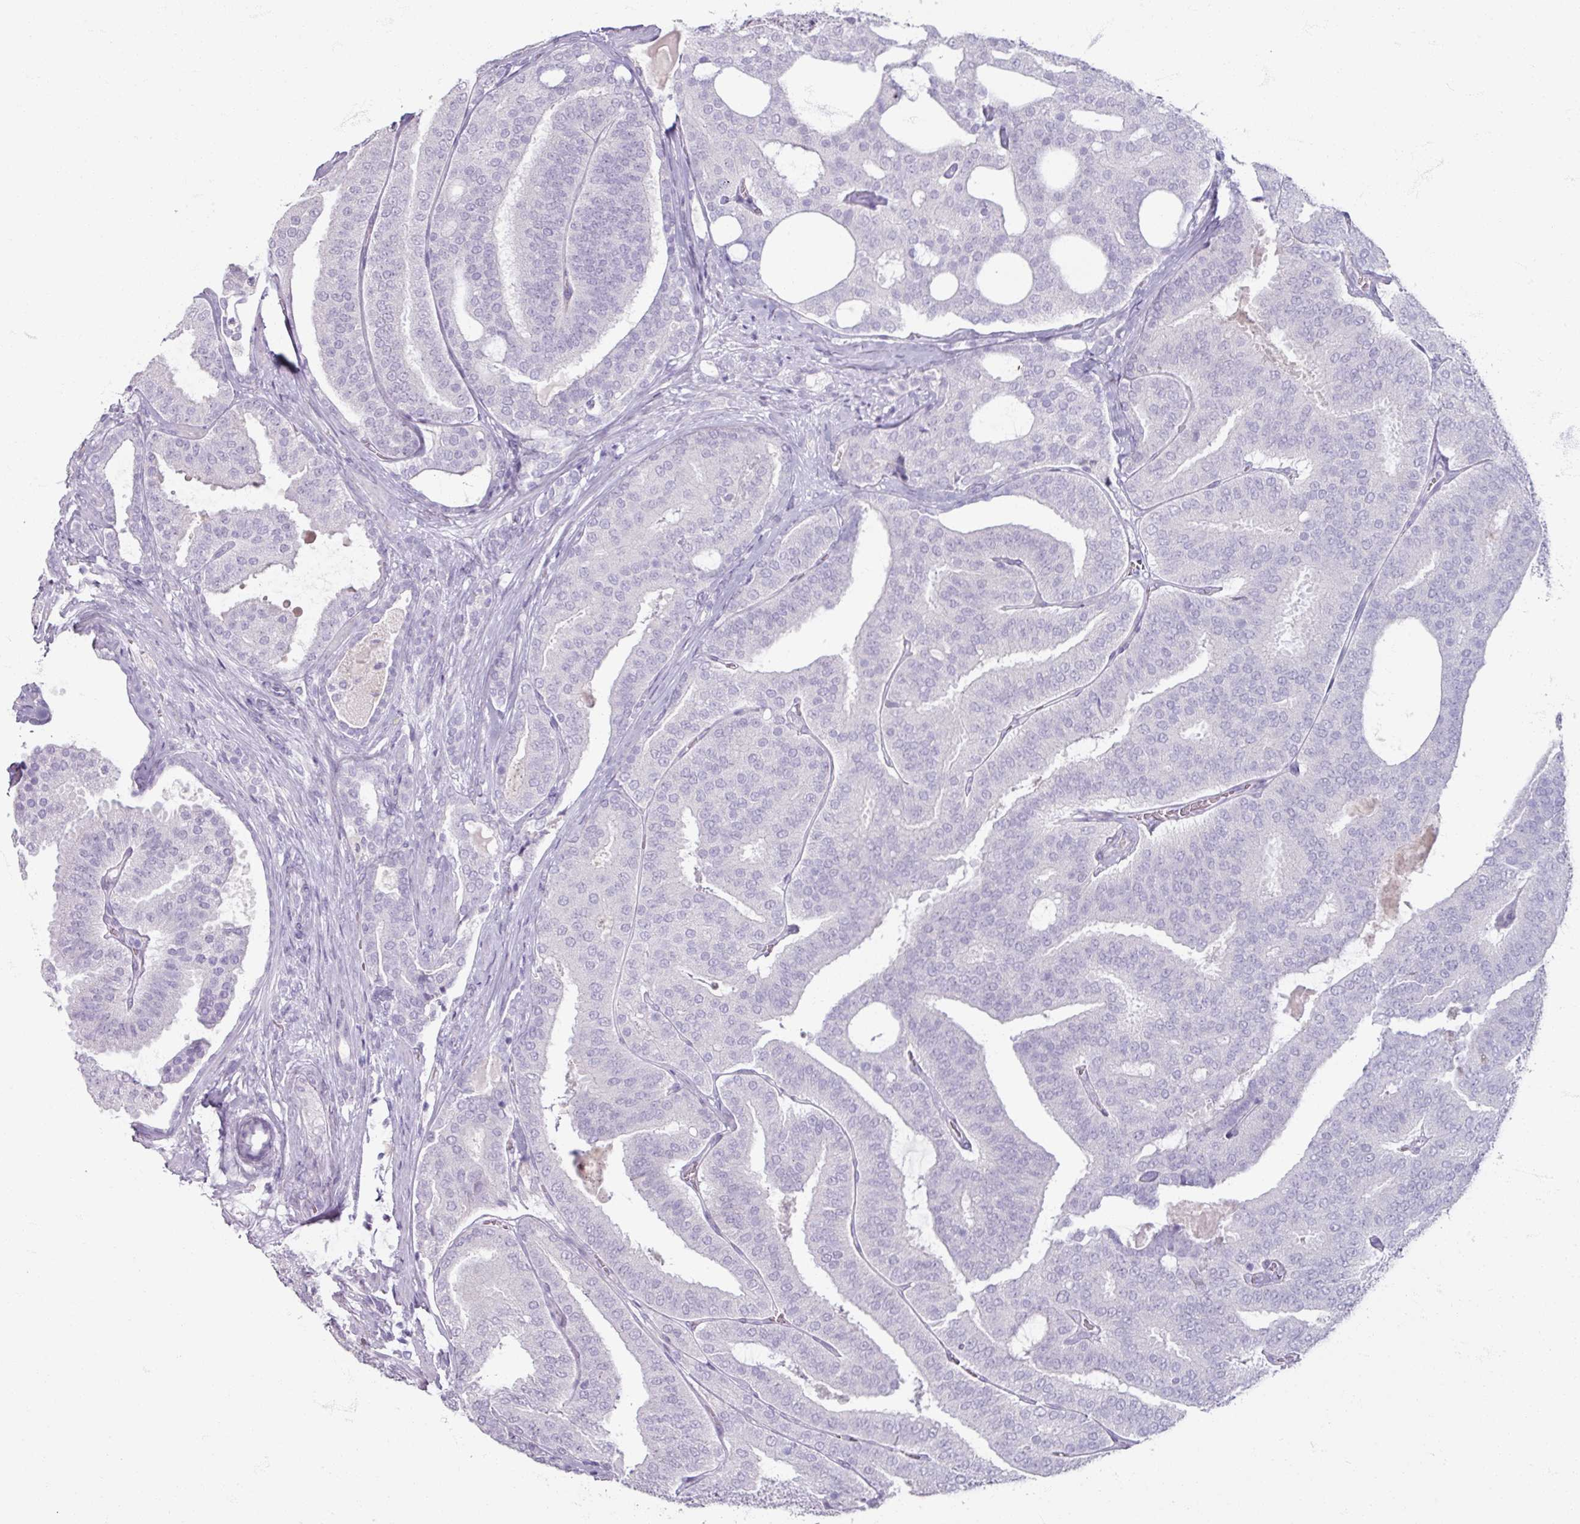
{"staining": {"intensity": "negative", "quantity": "none", "location": "none"}, "tissue": "prostate cancer", "cell_type": "Tumor cells", "image_type": "cancer", "snomed": [{"axis": "morphology", "description": "Adenocarcinoma, High grade"}, {"axis": "topography", "description": "Prostate"}], "caption": "Immunohistochemistry (IHC) of human prostate adenocarcinoma (high-grade) shows no staining in tumor cells.", "gene": "TG", "patient": {"sex": "male", "age": 65}}